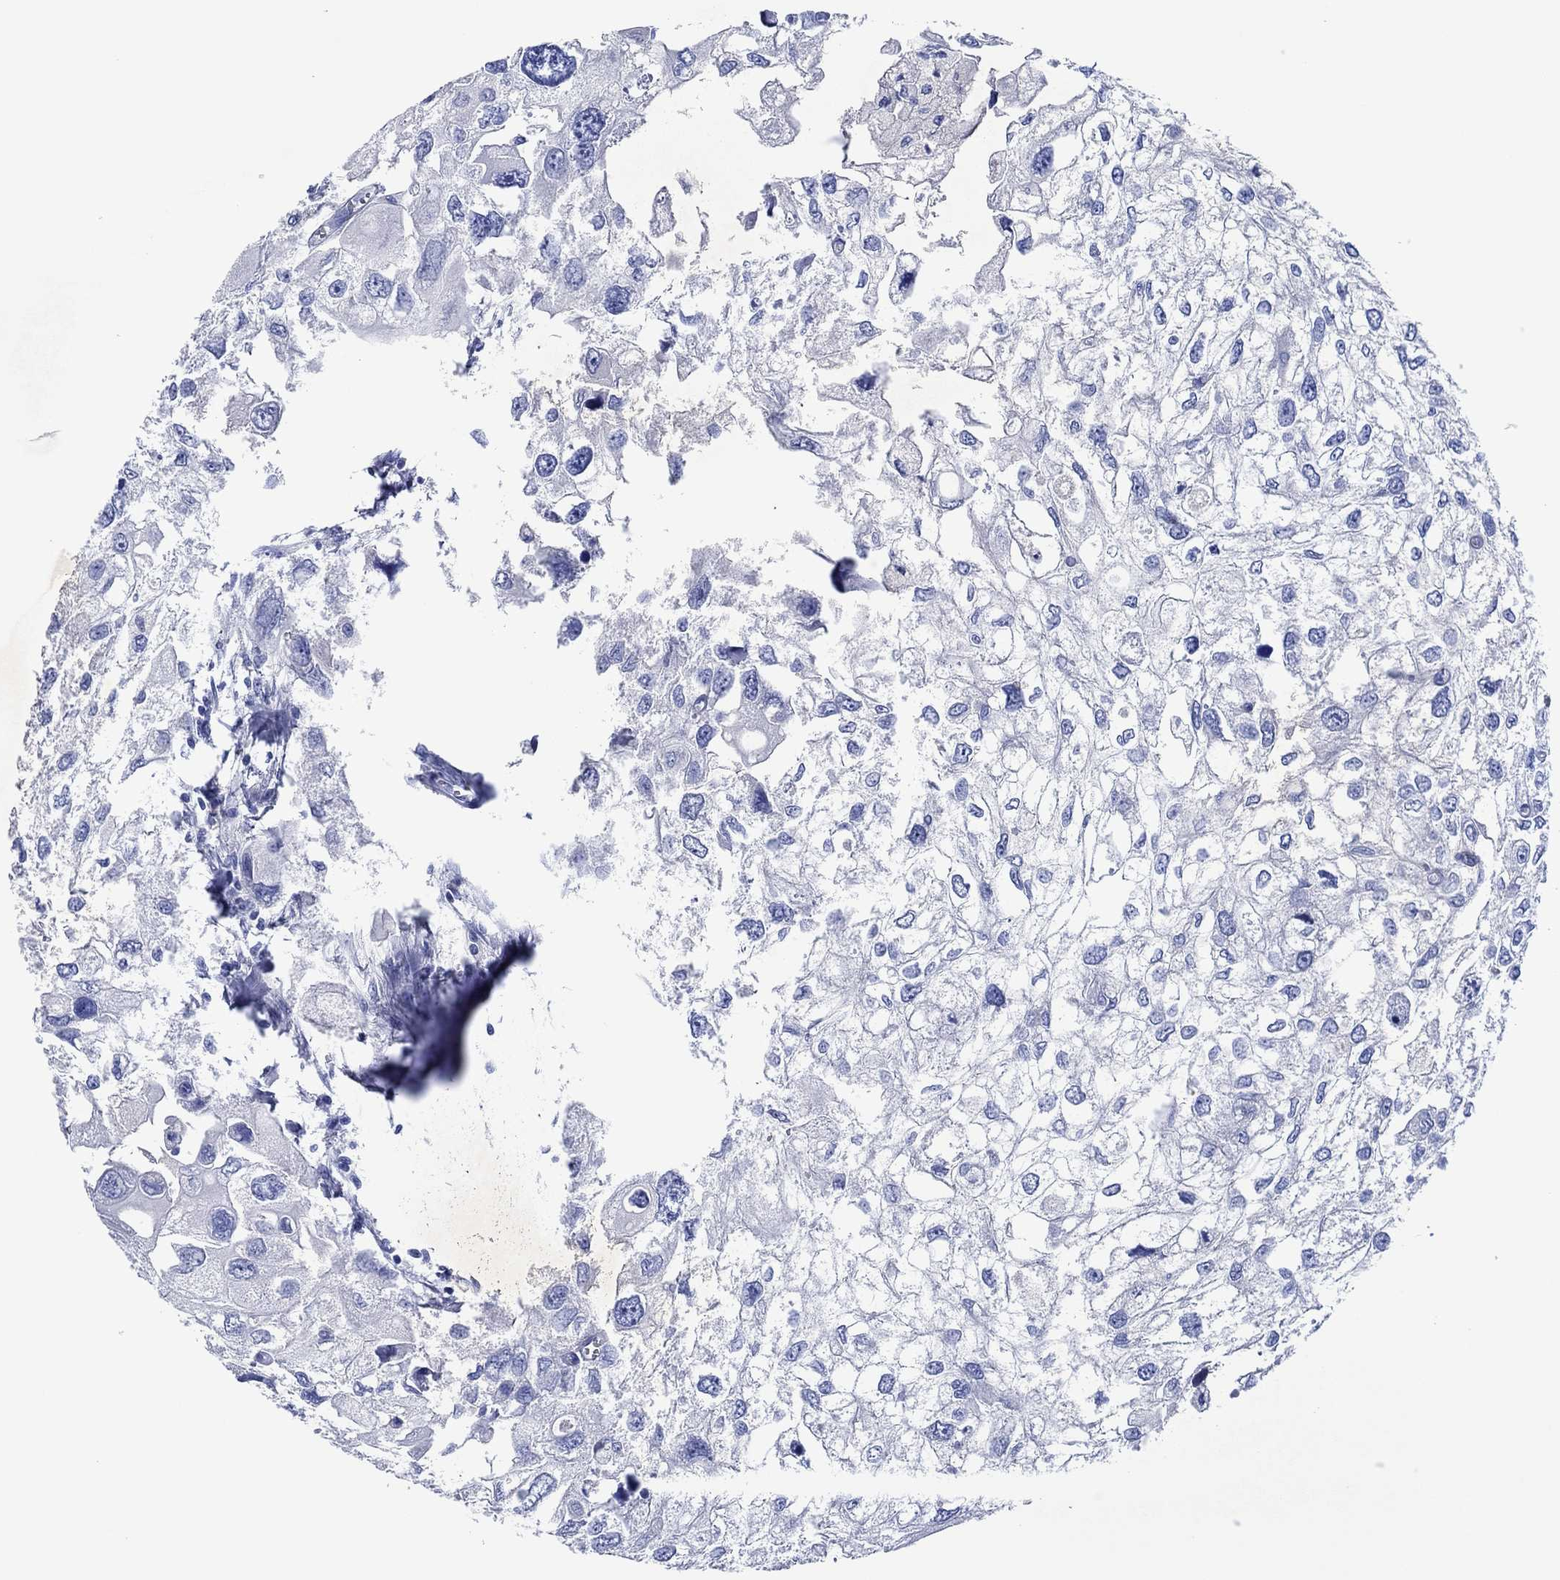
{"staining": {"intensity": "negative", "quantity": "none", "location": "none"}, "tissue": "urothelial cancer", "cell_type": "Tumor cells", "image_type": "cancer", "snomed": [{"axis": "morphology", "description": "Urothelial carcinoma, High grade"}, {"axis": "topography", "description": "Urinary bladder"}], "caption": "Urothelial cancer was stained to show a protein in brown. There is no significant expression in tumor cells.", "gene": "CPNE6", "patient": {"sex": "male", "age": 59}}